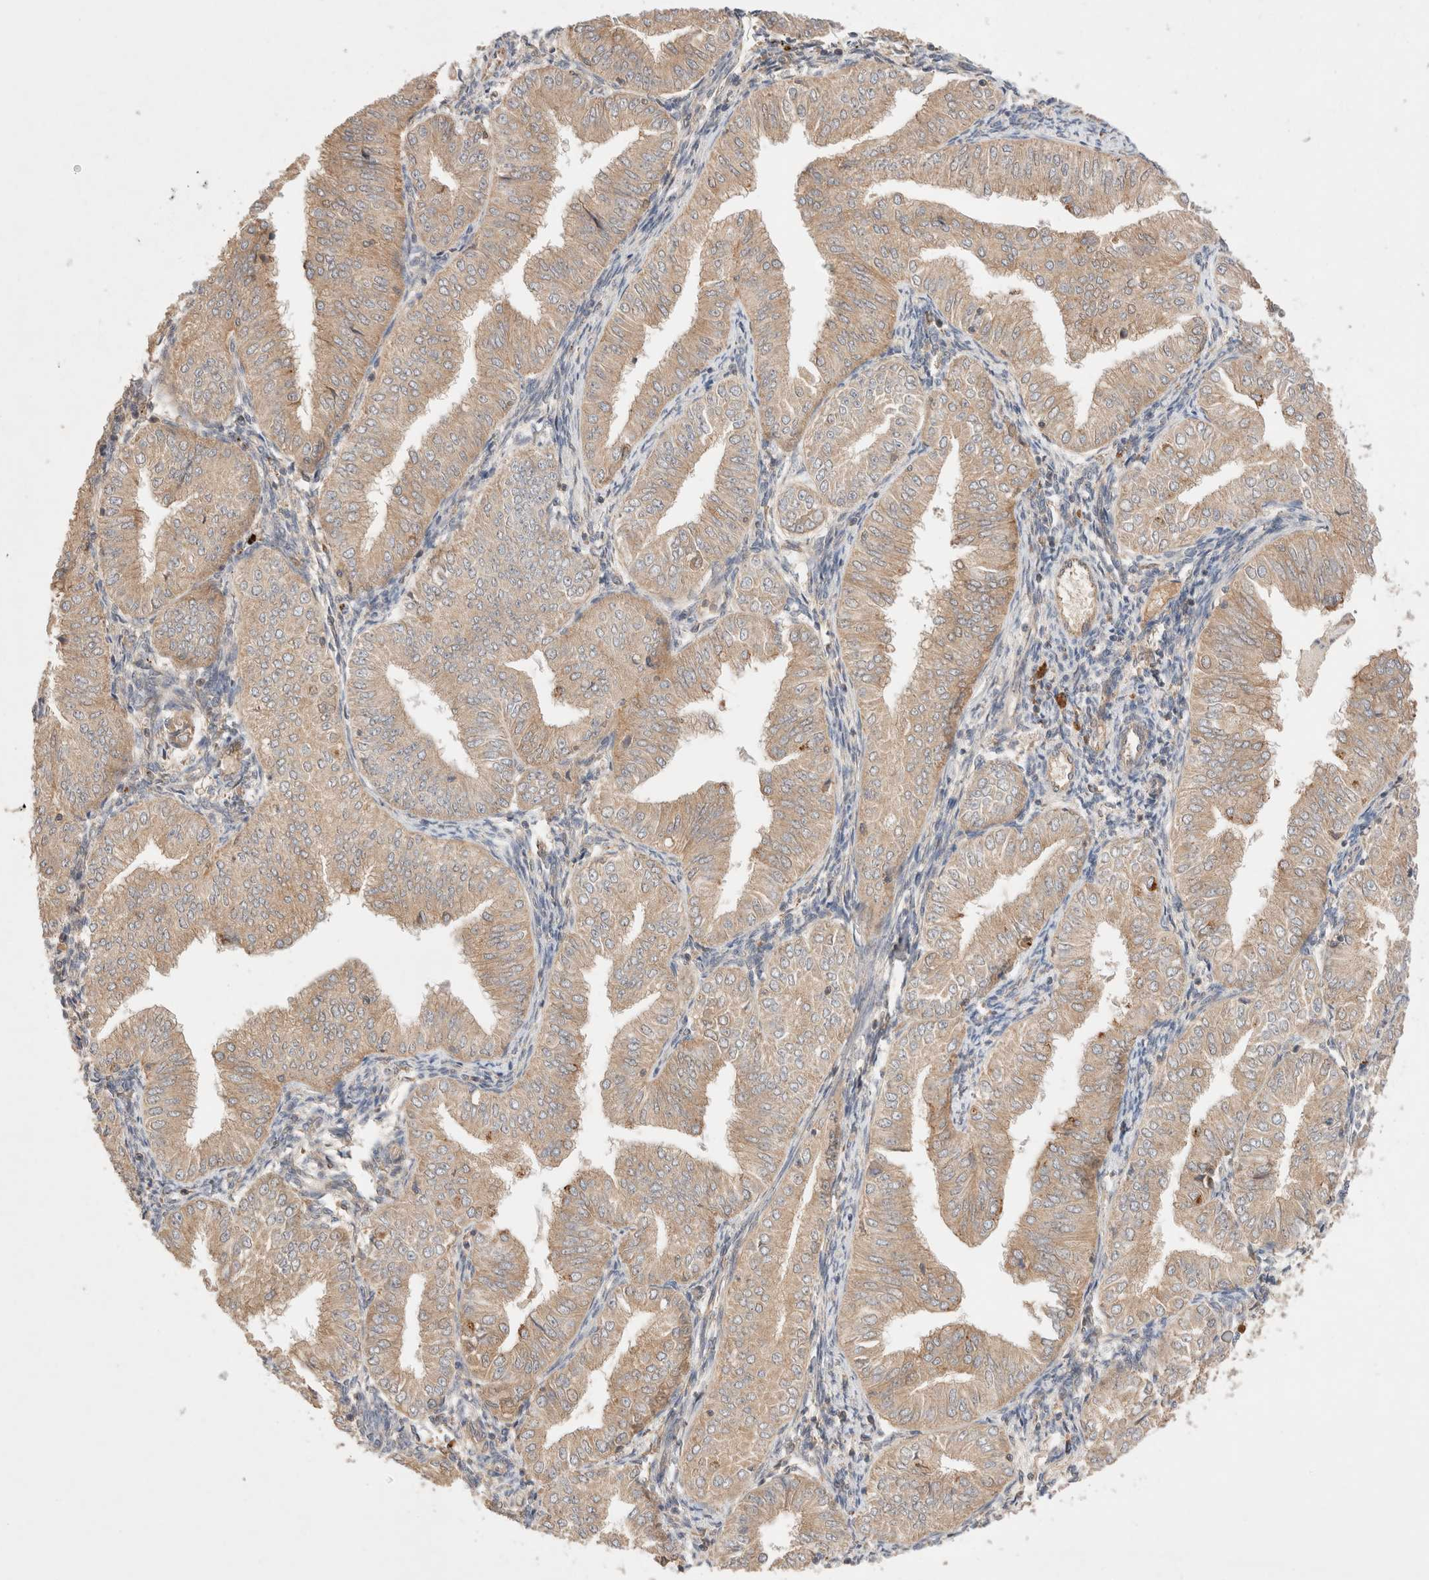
{"staining": {"intensity": "weak", "quantity": ">75%", "location": "cytoplasmic/membranous"}, "tissue": "endometrial cancer", "cell_type": "Tumor cells", "image_type": "cancer", "snomed": [{"axis": "morphology", "description": "Normal tissue, NOS"}, {"axis": "morphology", "description": "Adenocarcinoma, NOS"}, {"axis": "topography", "description": "Endometrium"}], "caption": "Adenocarcinoma (endometrial) stained with a brown dye shows weak cytoplasmic/membranous positive expression in about >75% of tumor cells.", "gene": "CARNMT1", "patient": {"sex": "female", "age": 53}}